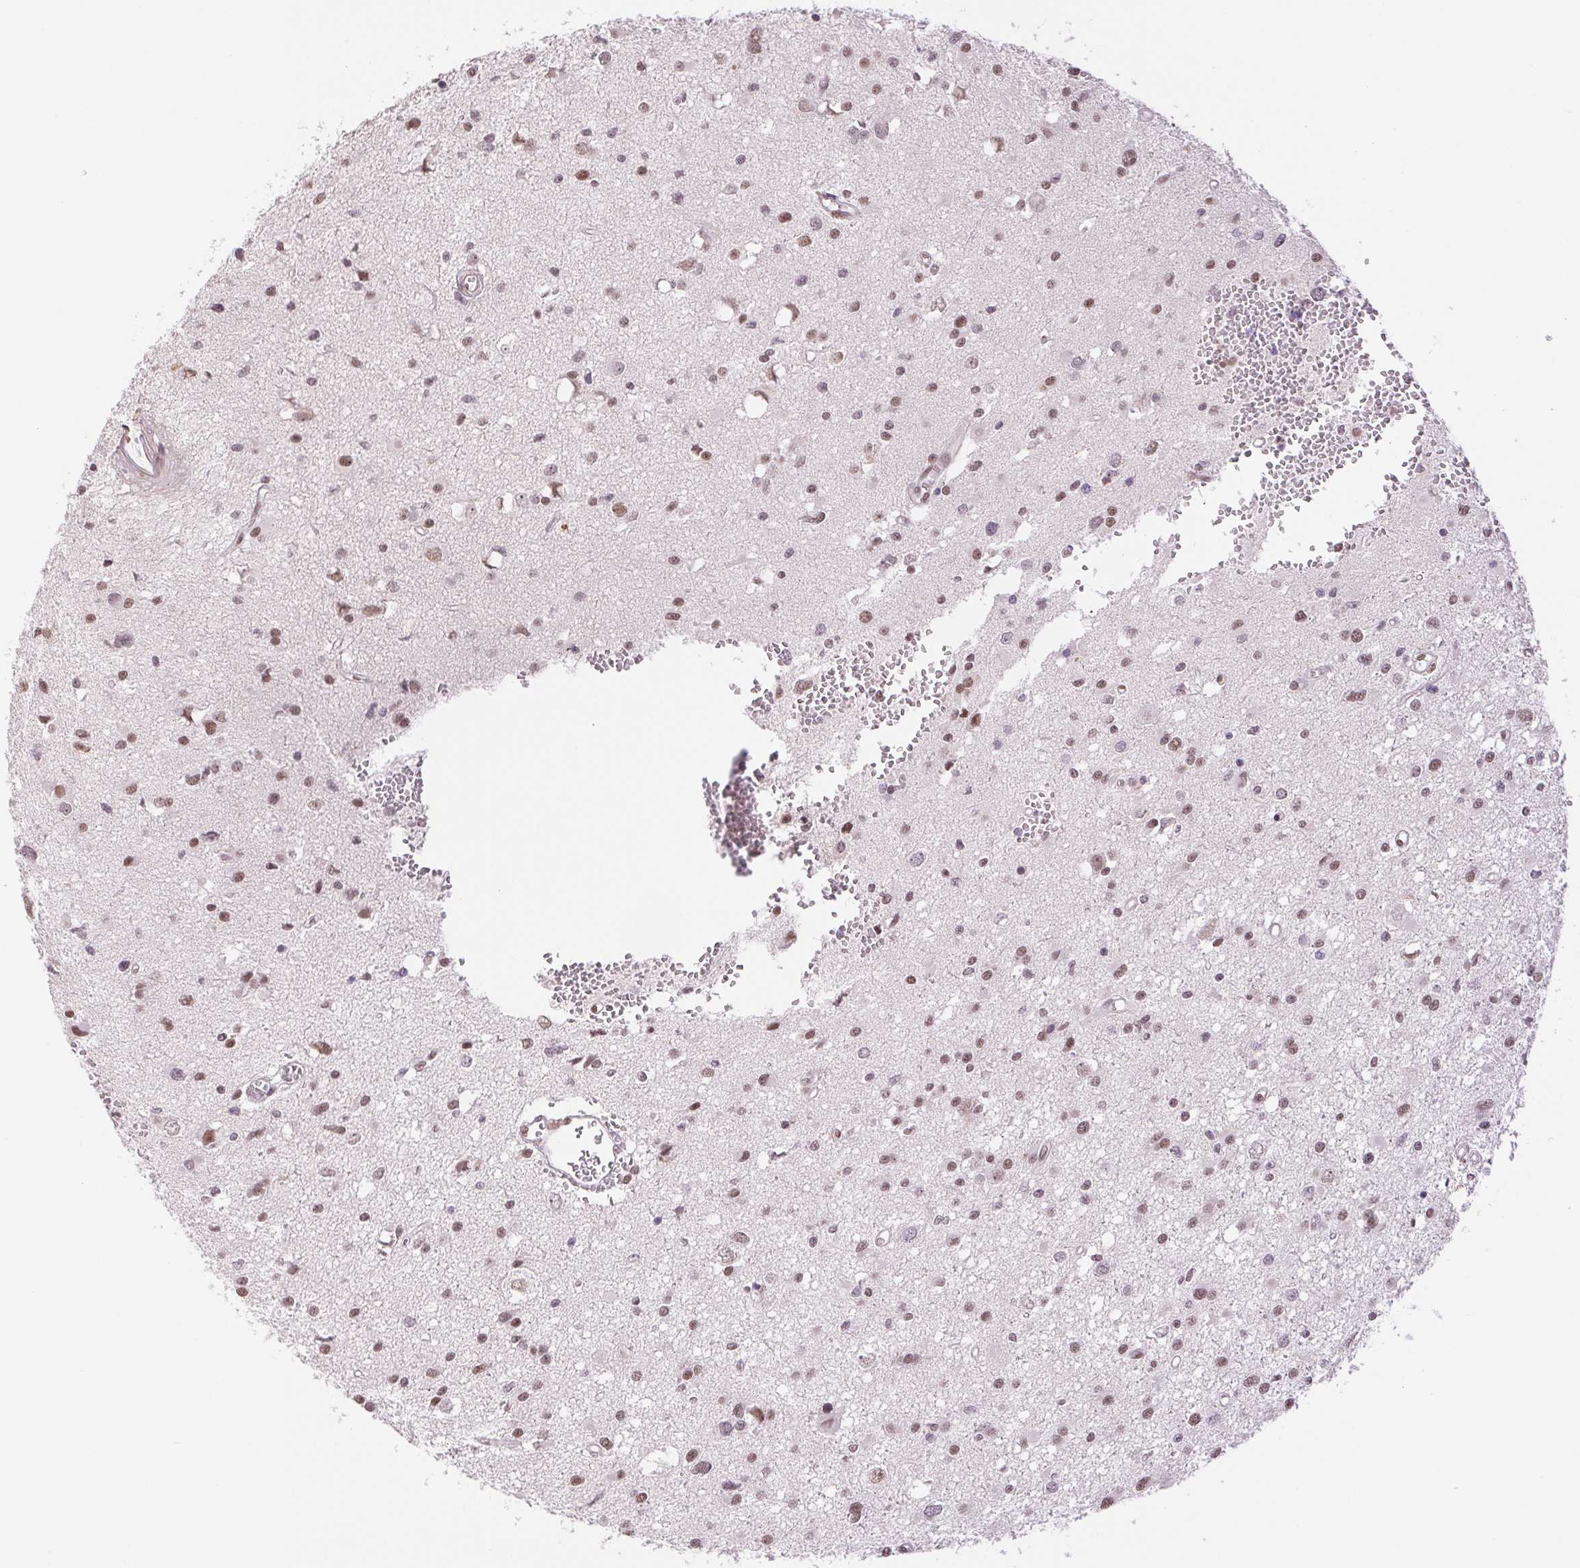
{"staining": {"intensity": "moderate", "quantity": ">75%", "location": "nuclear"}, "tissue": "glioma", "cell_type": "Tumor cells", "image_type": "cancer", "snomed": [{"axis": "morphology", "description": "Glioma, malignant, High grade"}, {"axis": "topography", "description": "Brain"}], "caption": "Immunohistochemical staining of malignant glioma (high-grade) displays medium levels of moderate nuclear expression in about >75% of tumor cells.", "gene": "RPRD1B", "patient": {"sex": "male", "age": 54}}